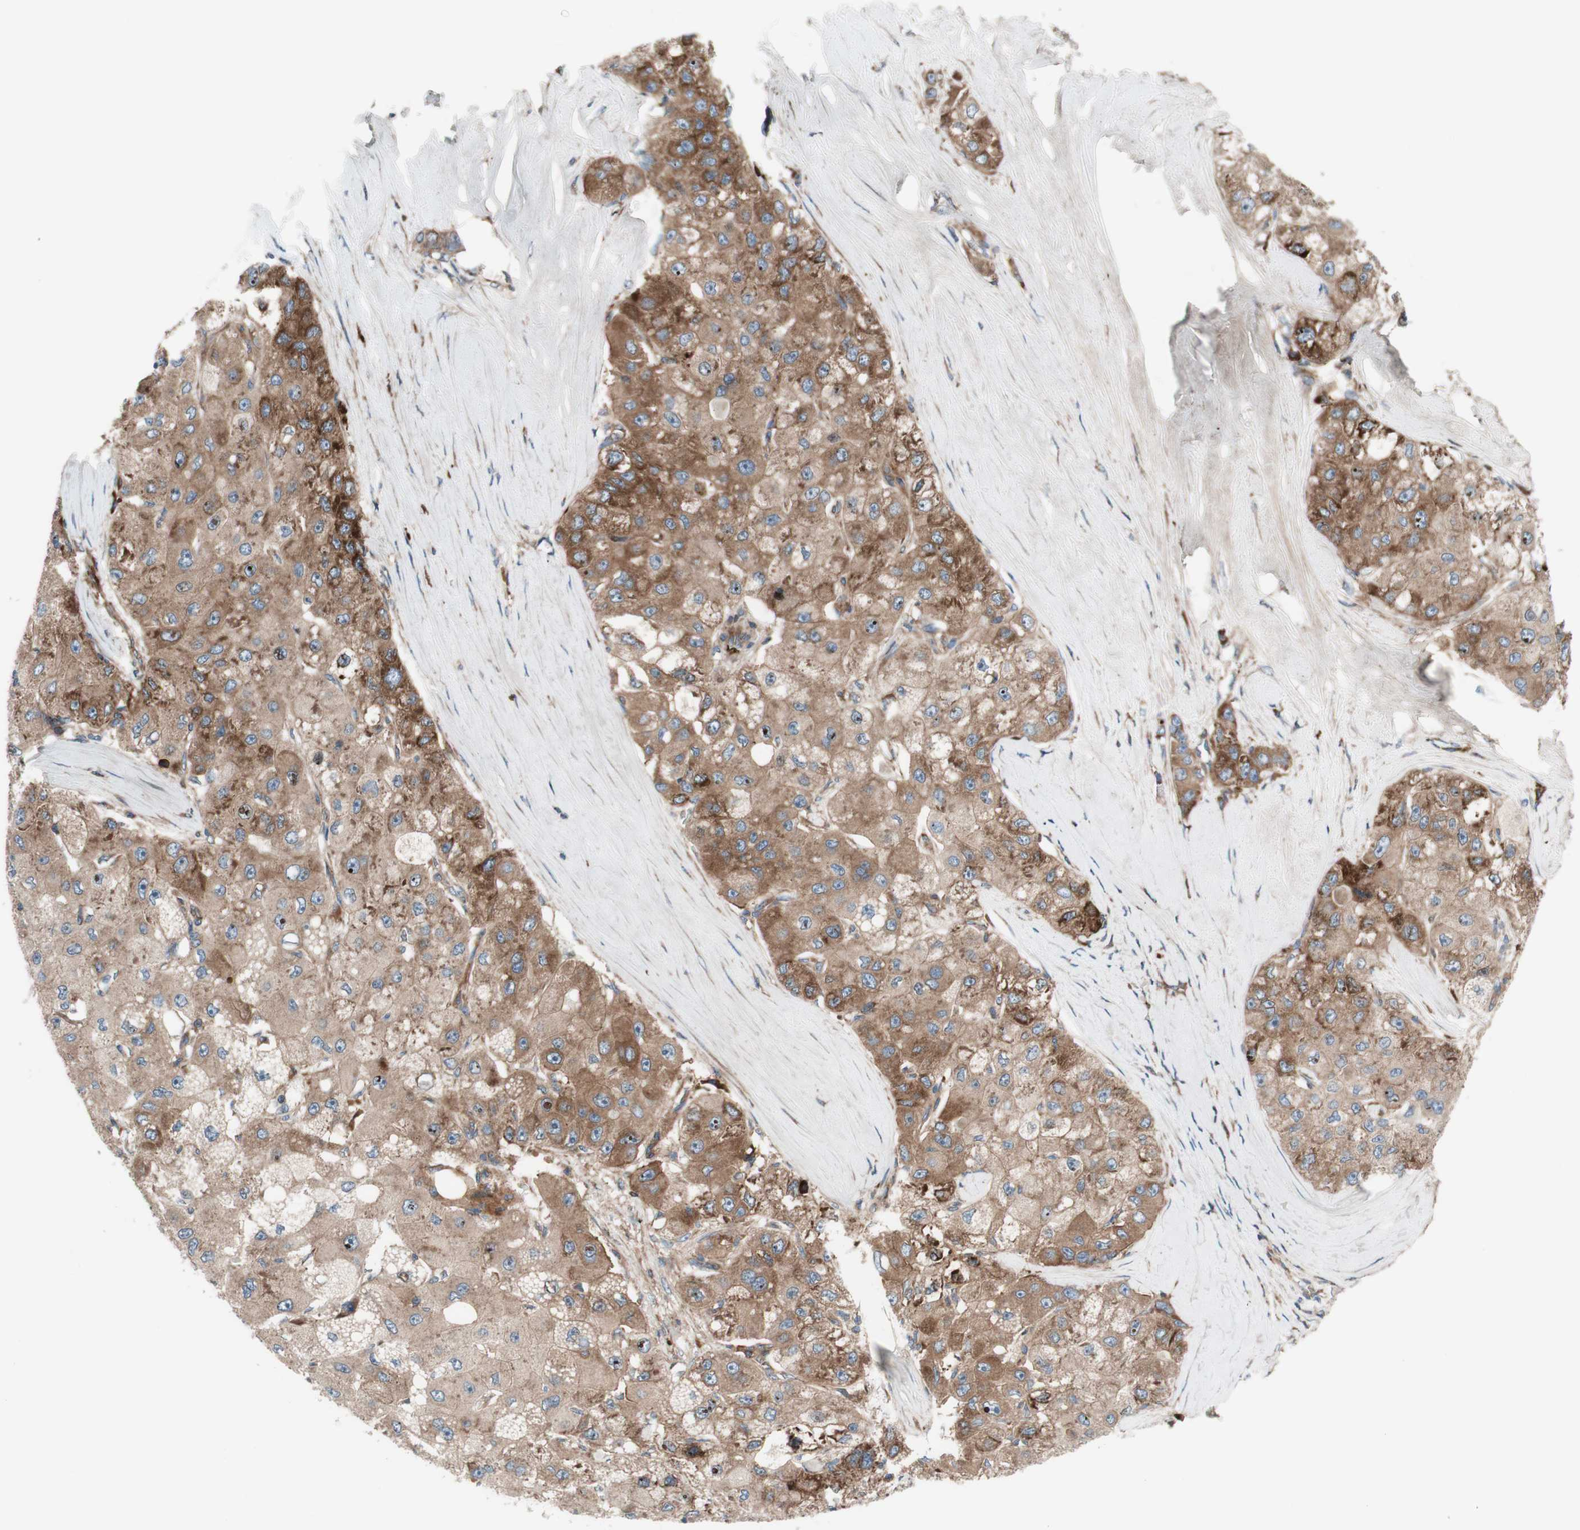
{"staining": {"intensity": "moderate", "quantity": ">75%", "location": "cytoplasmic/membranous"}, "tissue": "liver cancer", "cell_type": "Tumor cells", "image_type": "cancer", "snomed": [{"axis": "morphology", "description": "Carcinoma, Hepatocellular, NOS"}, {"axis": "topography", "description": "Liver"}], "caption": "A brown stain shows moderate cytoplasmic/membranous staining of a protein in human liver hepatocellular carcinoma tumor cells.", "gene": "CCN4", "patient": {"sex": "male", "age": 80}}